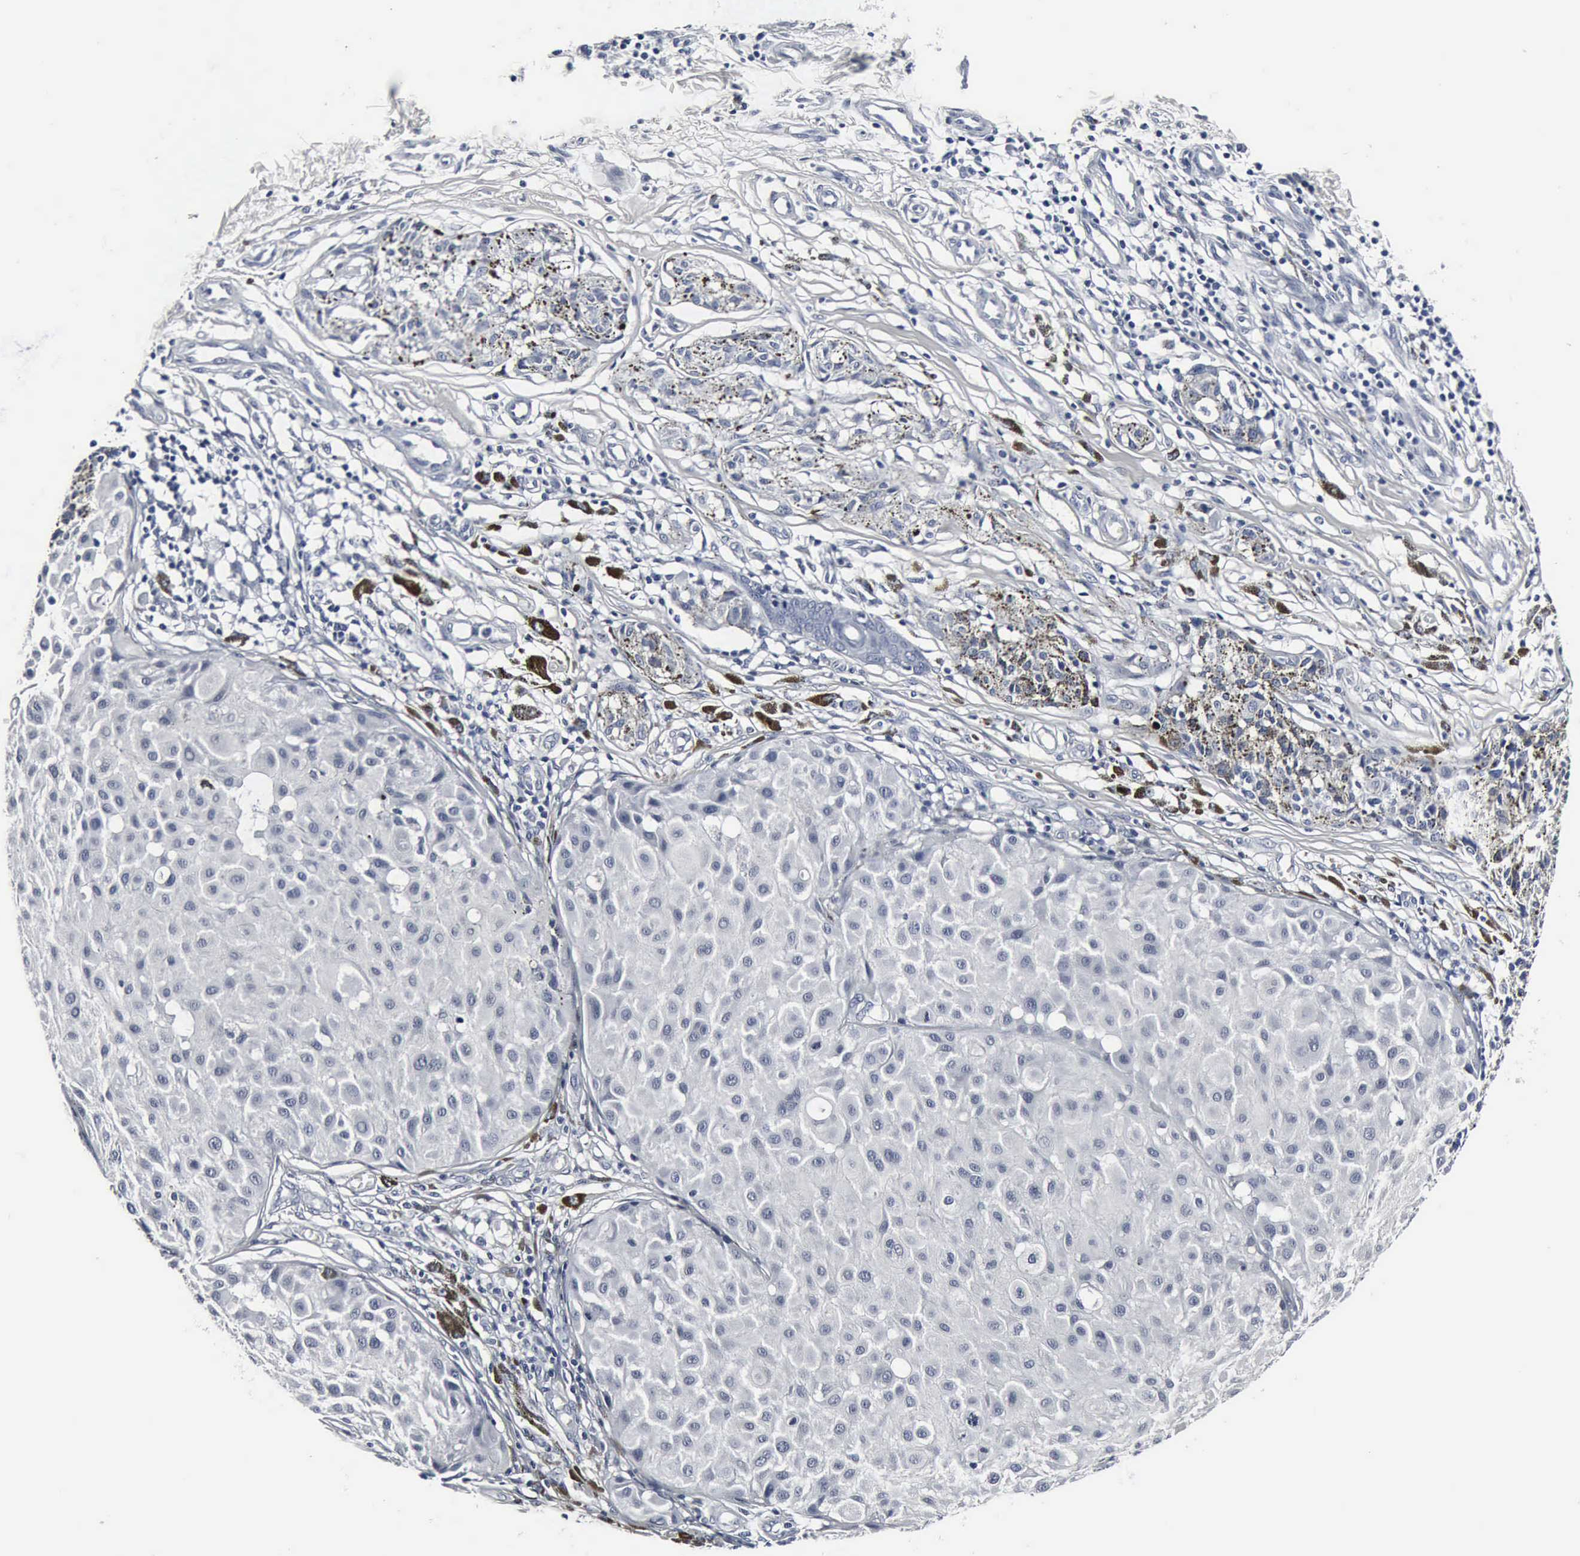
{"staining": {"intensity": "negative", "quantity": "none", "location": "none"}, "tissue": "melanoma", "cell_type": "Tumor cells", "image_type": "cancer", "snomed": [{"axis": "morphology", "description": "Malignant melanoma, NOS"}, {"axis": "topography", "description": "Skin"}], "caption": "Immunohistochemical staining of malignant melanoma demonstrates no significant positivity in tumor cells.", "gene": "SNAP25", "patient": {"sex": "male", "age": 36}}